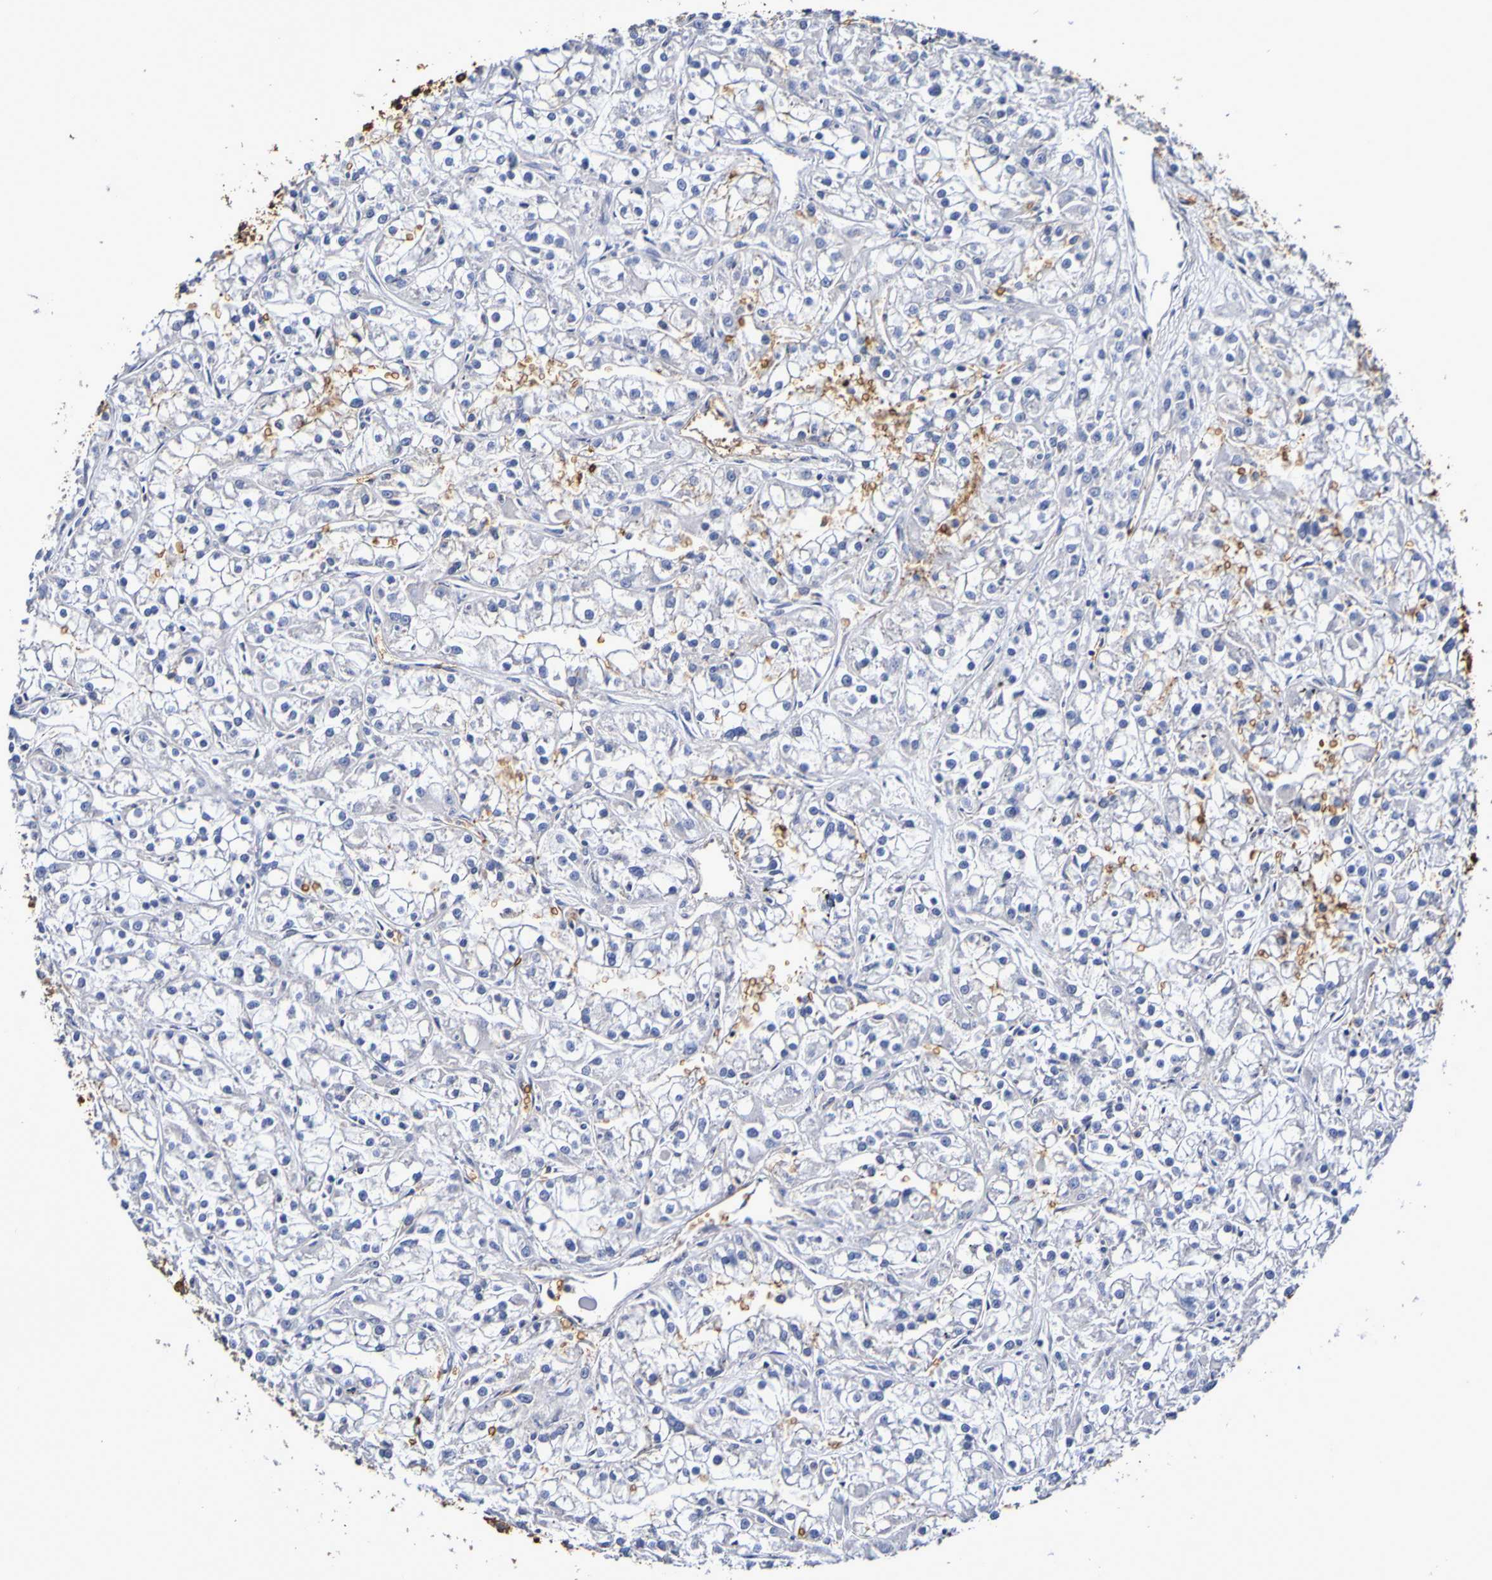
{"staining": {"intensity": "negative", "quantity": "none", "location": "none"}, "tissue": "renal cancer", "cell_type": "Tumor cells", "image_type": "cancer", "snomed": [{"axis": "morphology", "description": "Adenocarcinoma, NOS"}, {"axis": "topography", "description": "Kidney"}], "caption": "DAB (3,3'-diaminobenzidine) immunohistochemical staining of human adenocarcinoma (renal) exhibits no significant positivity in tumor cells.", "gene": "WNT4", "patient": {"sex": "female", "age": 52}}